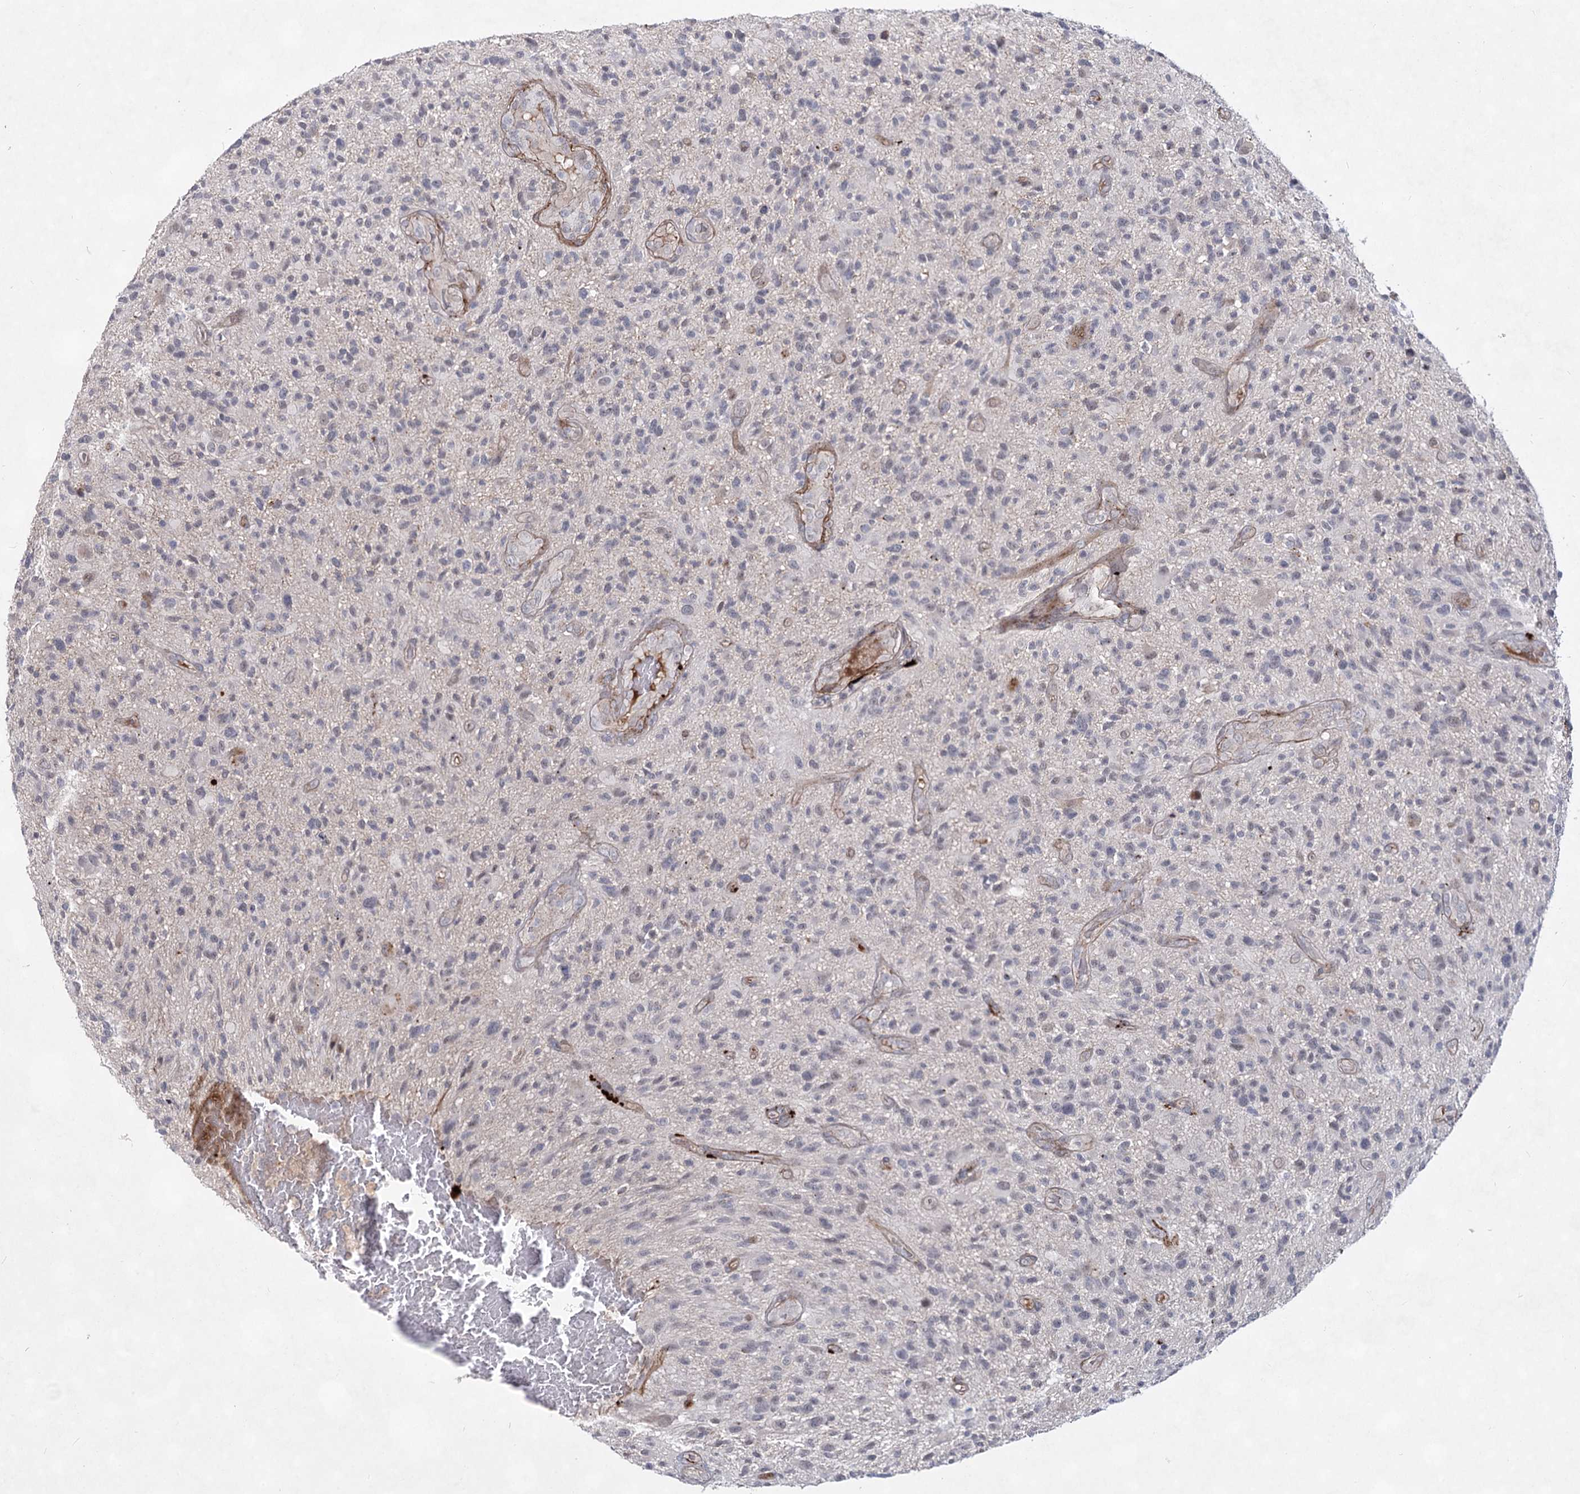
{"staining": {"intensity": "negative", "quantity": "none", "location": "none"}, "tissue": "glioma", "cell_type": "Tumor cells", "image_type": "cancer", "snomed": [{"axis": "morphology", "description": "Glioma, malignant, High grade"}, {"axis": "topography", "description": "Brain"}], "caption": "Immunohistochemistry micrograph of glioma stained for a protein (brown), which exhibits no positivity in tumor cells.", "gene": "ATL2", "patient": {"sex": "male", "age": 47}}